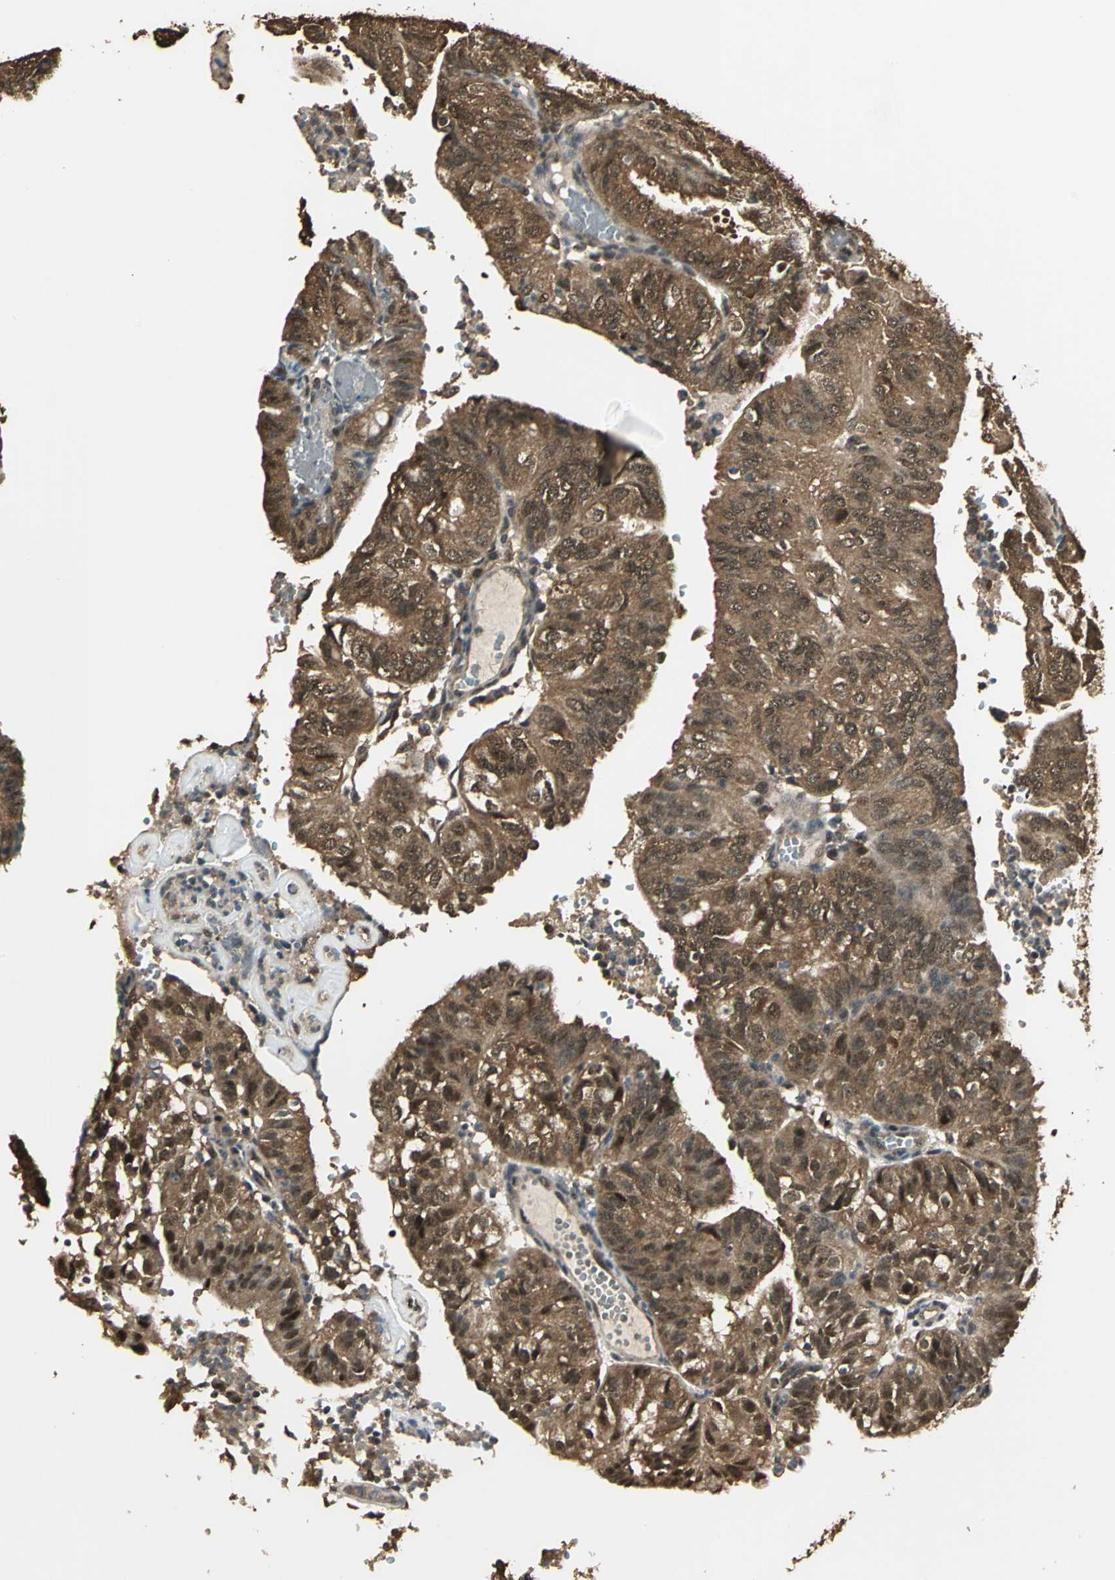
{"staining": {"intensity": "strong", "quantity": ">75%", "location": "cytoplasmic/membranous"}, "tissue": "endometrial cancer", "cell_type": "Tumor cells", "image_type": "cancer", "snomed": [{"axis": "morphology", "description": "Adenocarcinoma, NOS"}, {"axis": "topography", "description": "Uterus"}], "caption": "Human endometrial cancer stained for a protein (brown) demonstrates strong cytoplasmic/membranous positive expression in approximately >75% of tumor cells.", "gene": "UCHL5", "patient": {"sex": "female", "age": 60}}